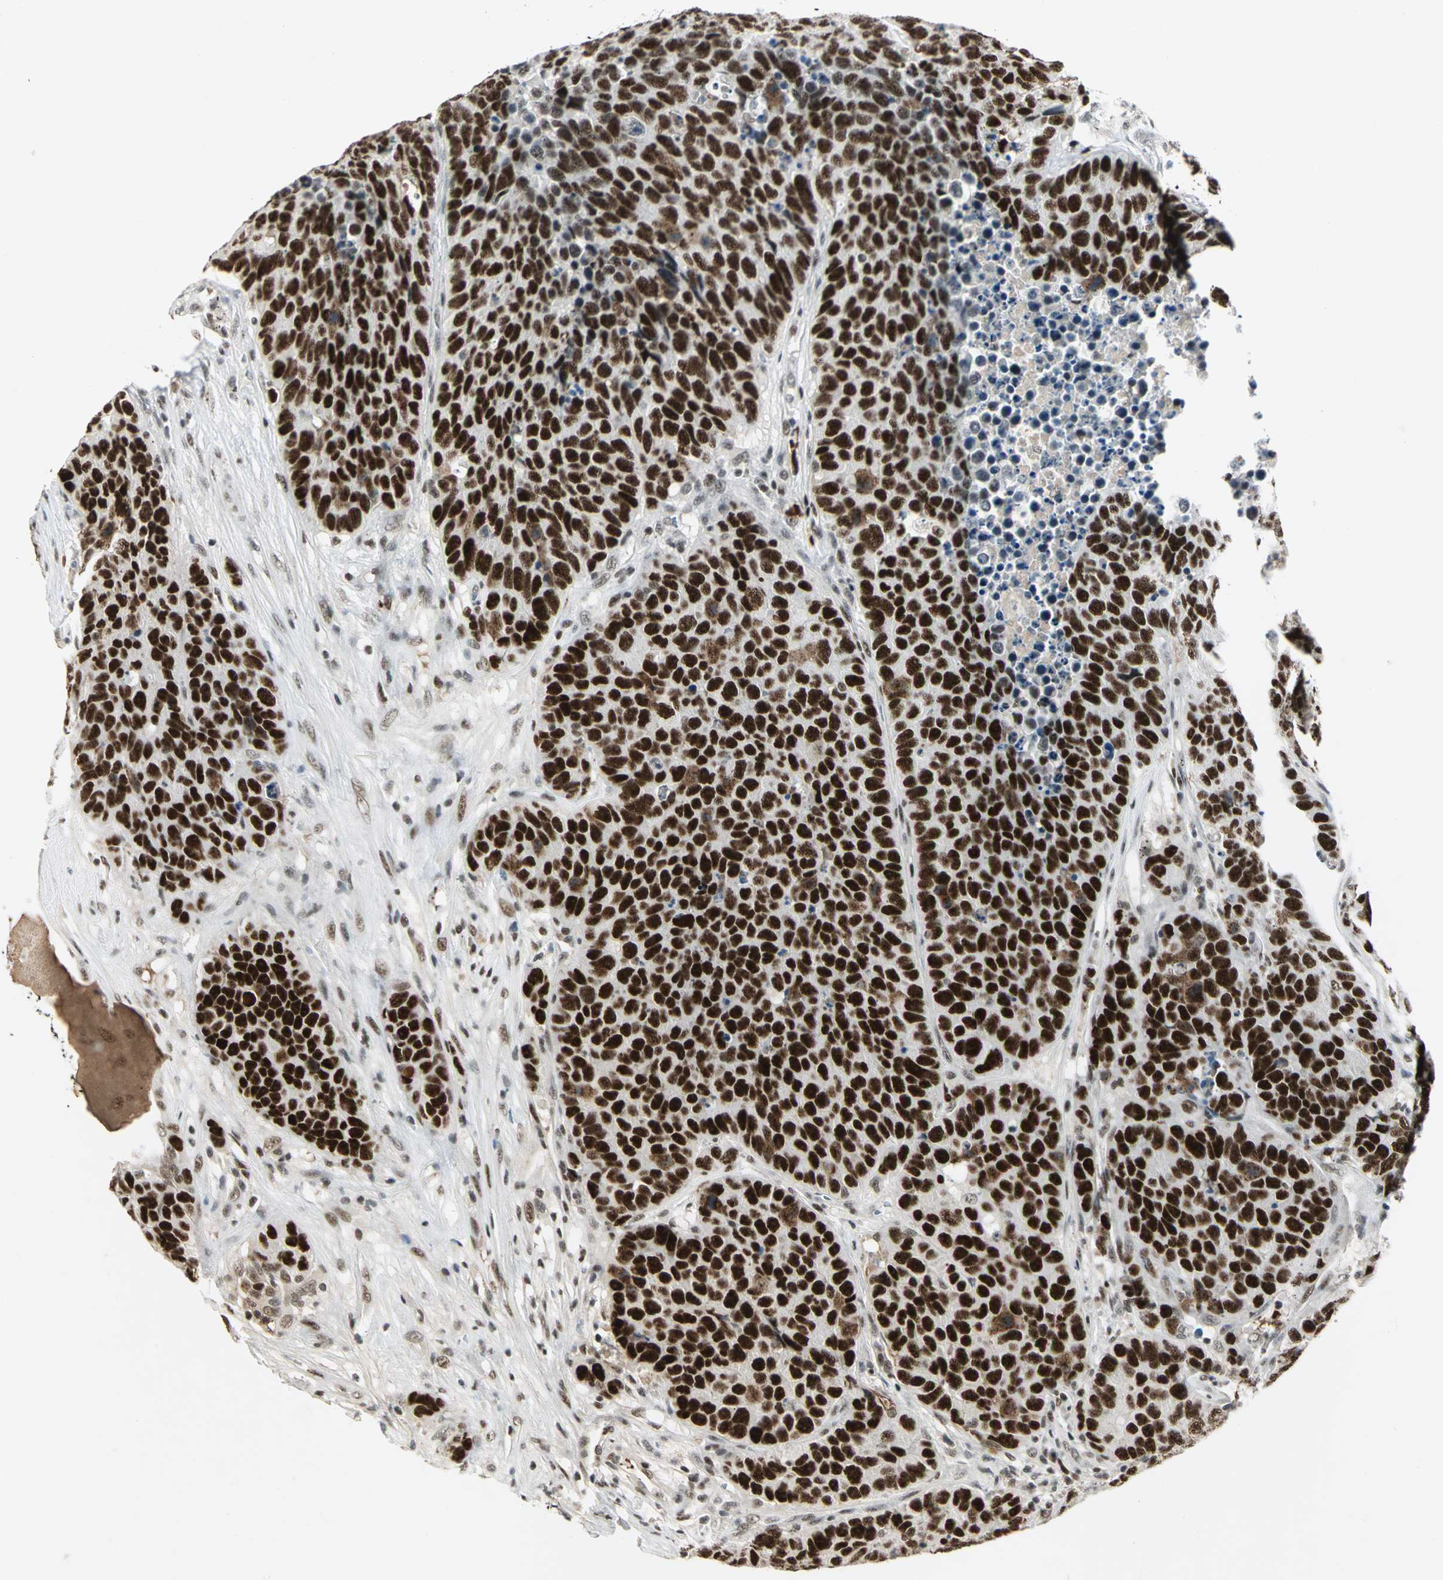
{"staining": {"intensity": "strong", "quantity": ">75%", "location": "nuclear"}, "tissue": "carcinoid", "cell_type": "Tumor cells", "image_type": "cancer", "snomed": [{"axis": "morphology", "description": "Carcinoid, malignant, NOS"}, {"axis": "topography", "description": "Lung"}], "caption": "Approximately >75% of tumor cells in carcinoid show strong nuclear protein expression as visualized by brown immunohistochemical staining.", "gene": "CCNT1", "patient": {"sex": "male", "age": 60}}